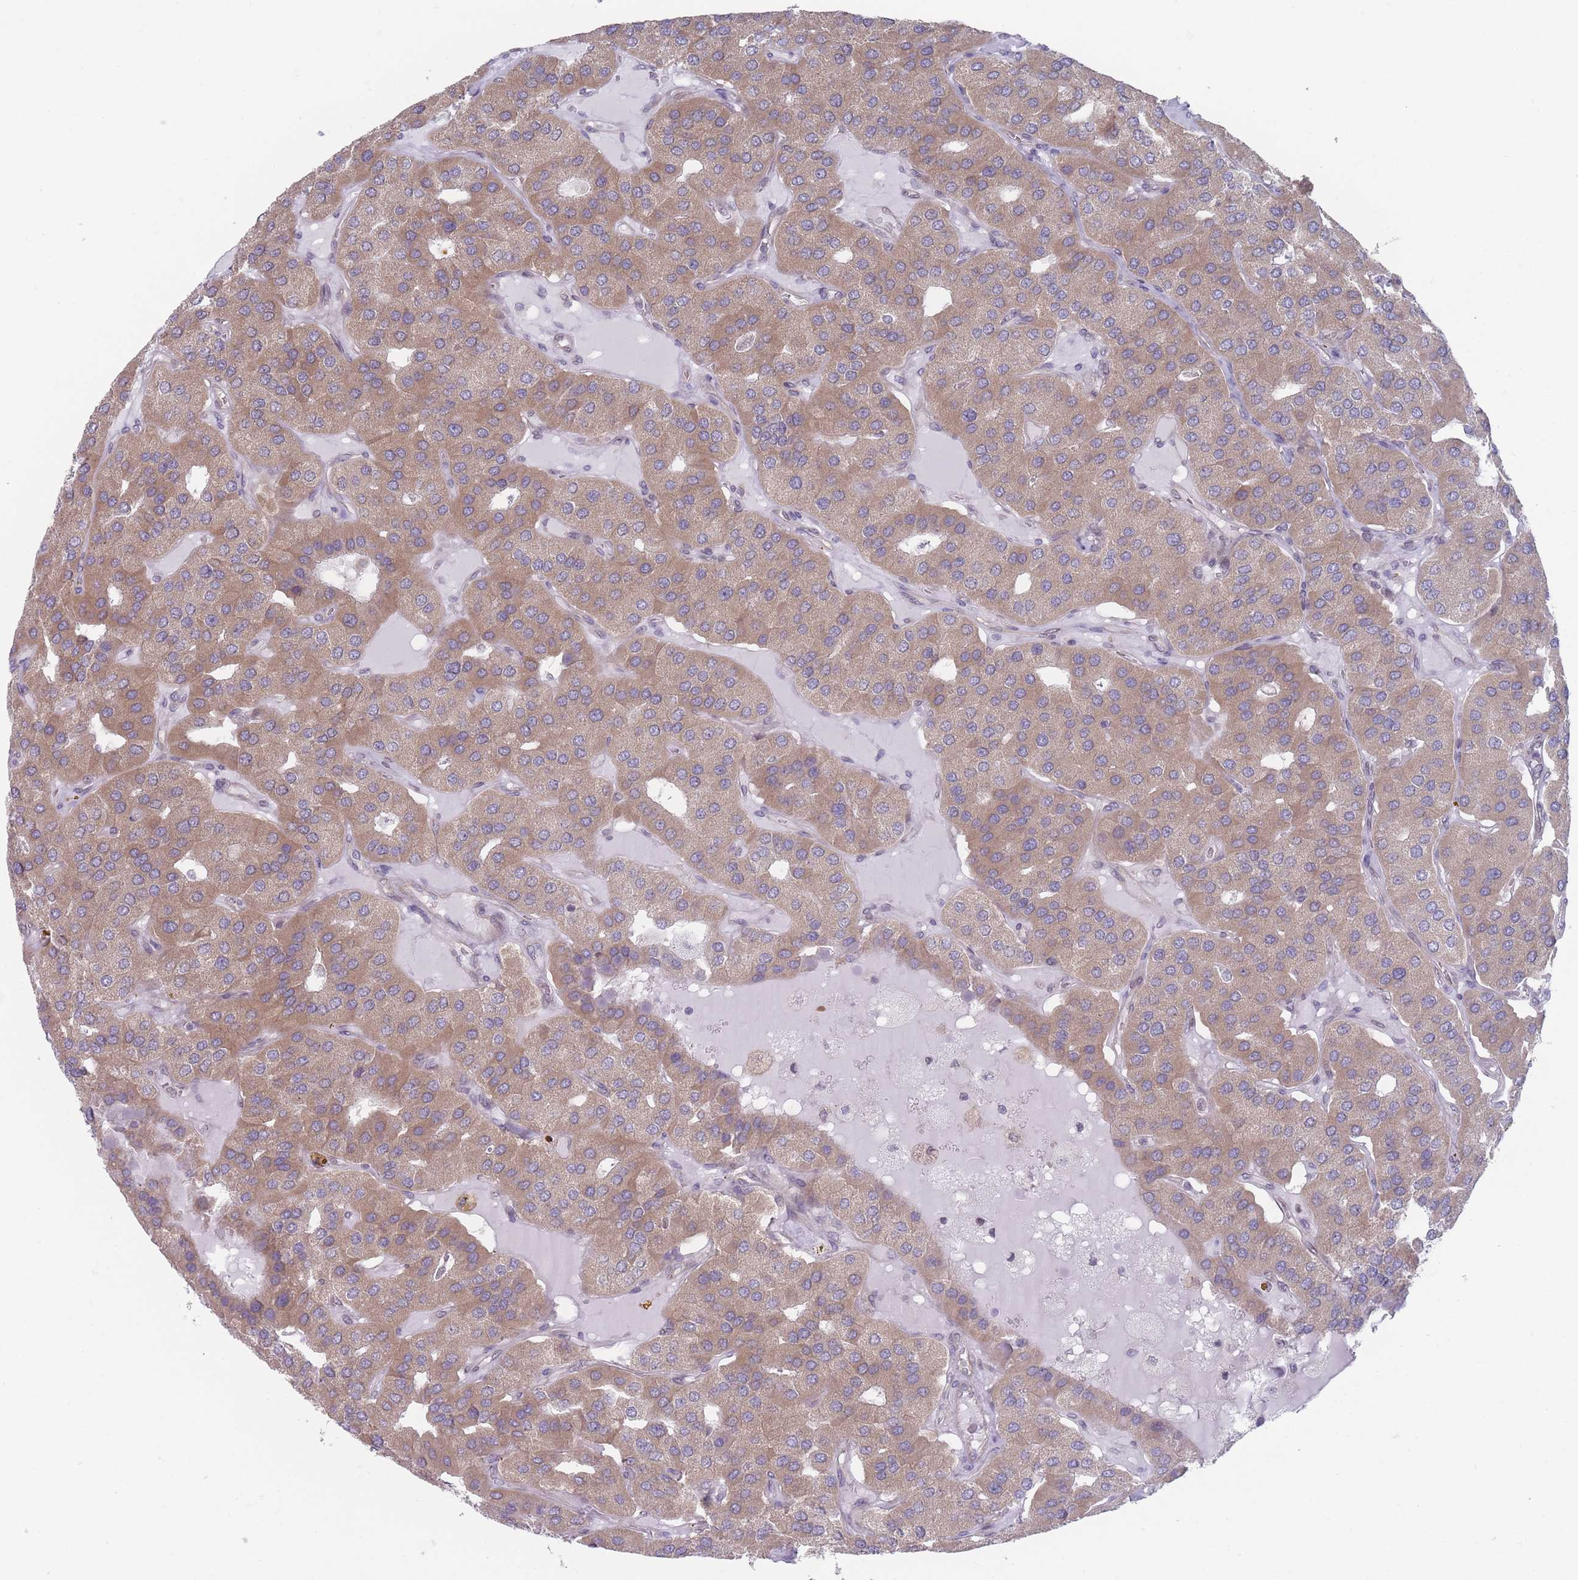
{"staining": {"intensity": "moderate", "quantity": ">75%", "location": "cytoplasmic/membranous"}, "tissue": "parathyroid gland", "cell_type": "Glandular cells", "image_type": "normal", "snomed": [{"axis": "morphology", "description": "Normal tissue, NOS"}, {"axis": "morphology", "description": "Adenoma, NOS"}, {"axis": "topography", "description": "Parathyroid gland"}], "caption": "Parathyroid gland stained for a protein (brown) displays moderate cytoplasmic/membranous positive staining in approximately >75% of glandular cells.", "gene": "VRK2", "patient": {"sex": "female", "age": 86}}